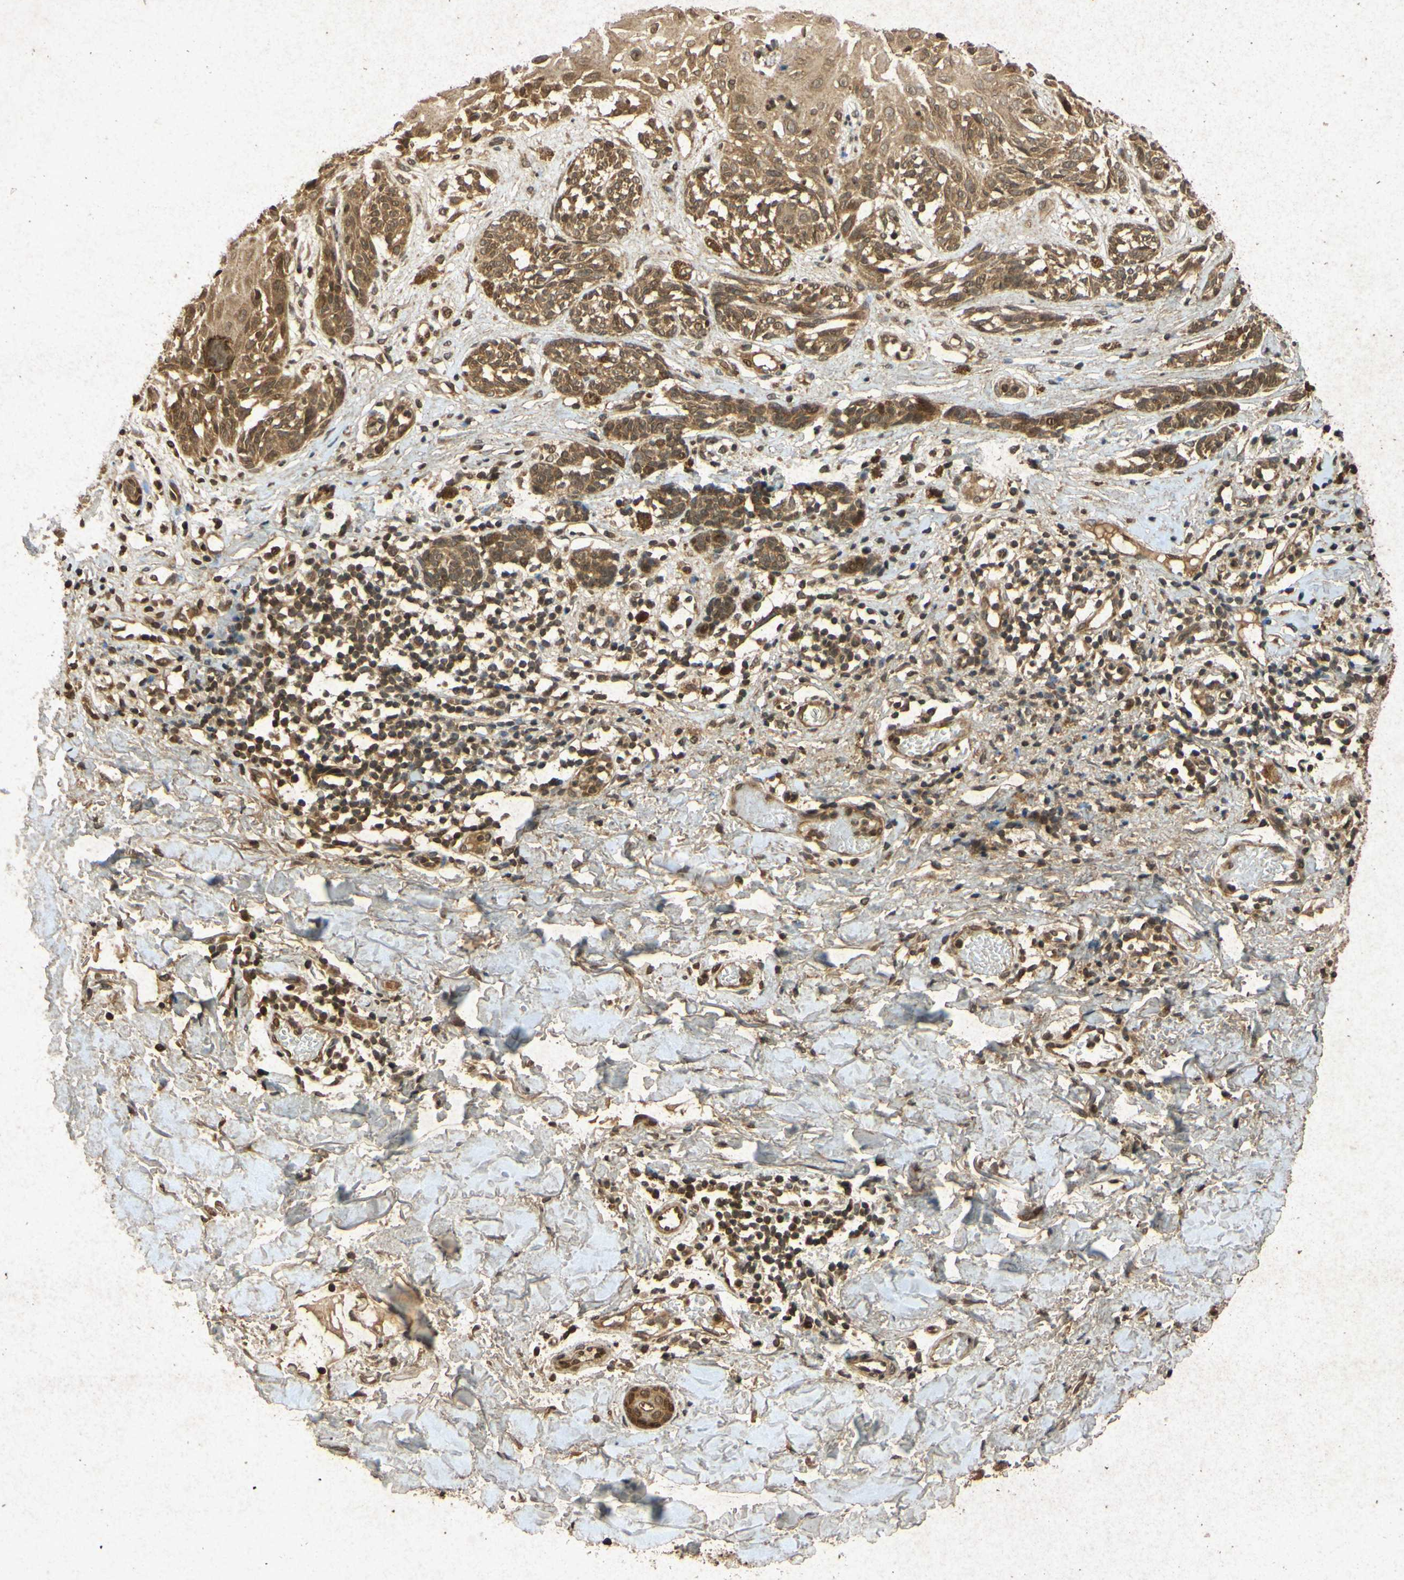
{"staining": {"intensity": "moderate", "quantity": ">75%", "location": "cytoplasmic/membranous"}, "tissue": "melanoma", "cell_type": "Tumor cells", "image_type": "cancer", "snomed": [{"axis": "morphology", "description": "Malignant melanoma, NOS"}, {"axis": "topography", "description": "Skin"}], "caption": "Malignant melanoma was stained to show a protein in brown. There is medium levels of moderate cytoplasmic/membranous staining in approximately >75% of tumor cells.", "gene": "ATP6V1H", "patient": {"sex": "male", "age": 64}}